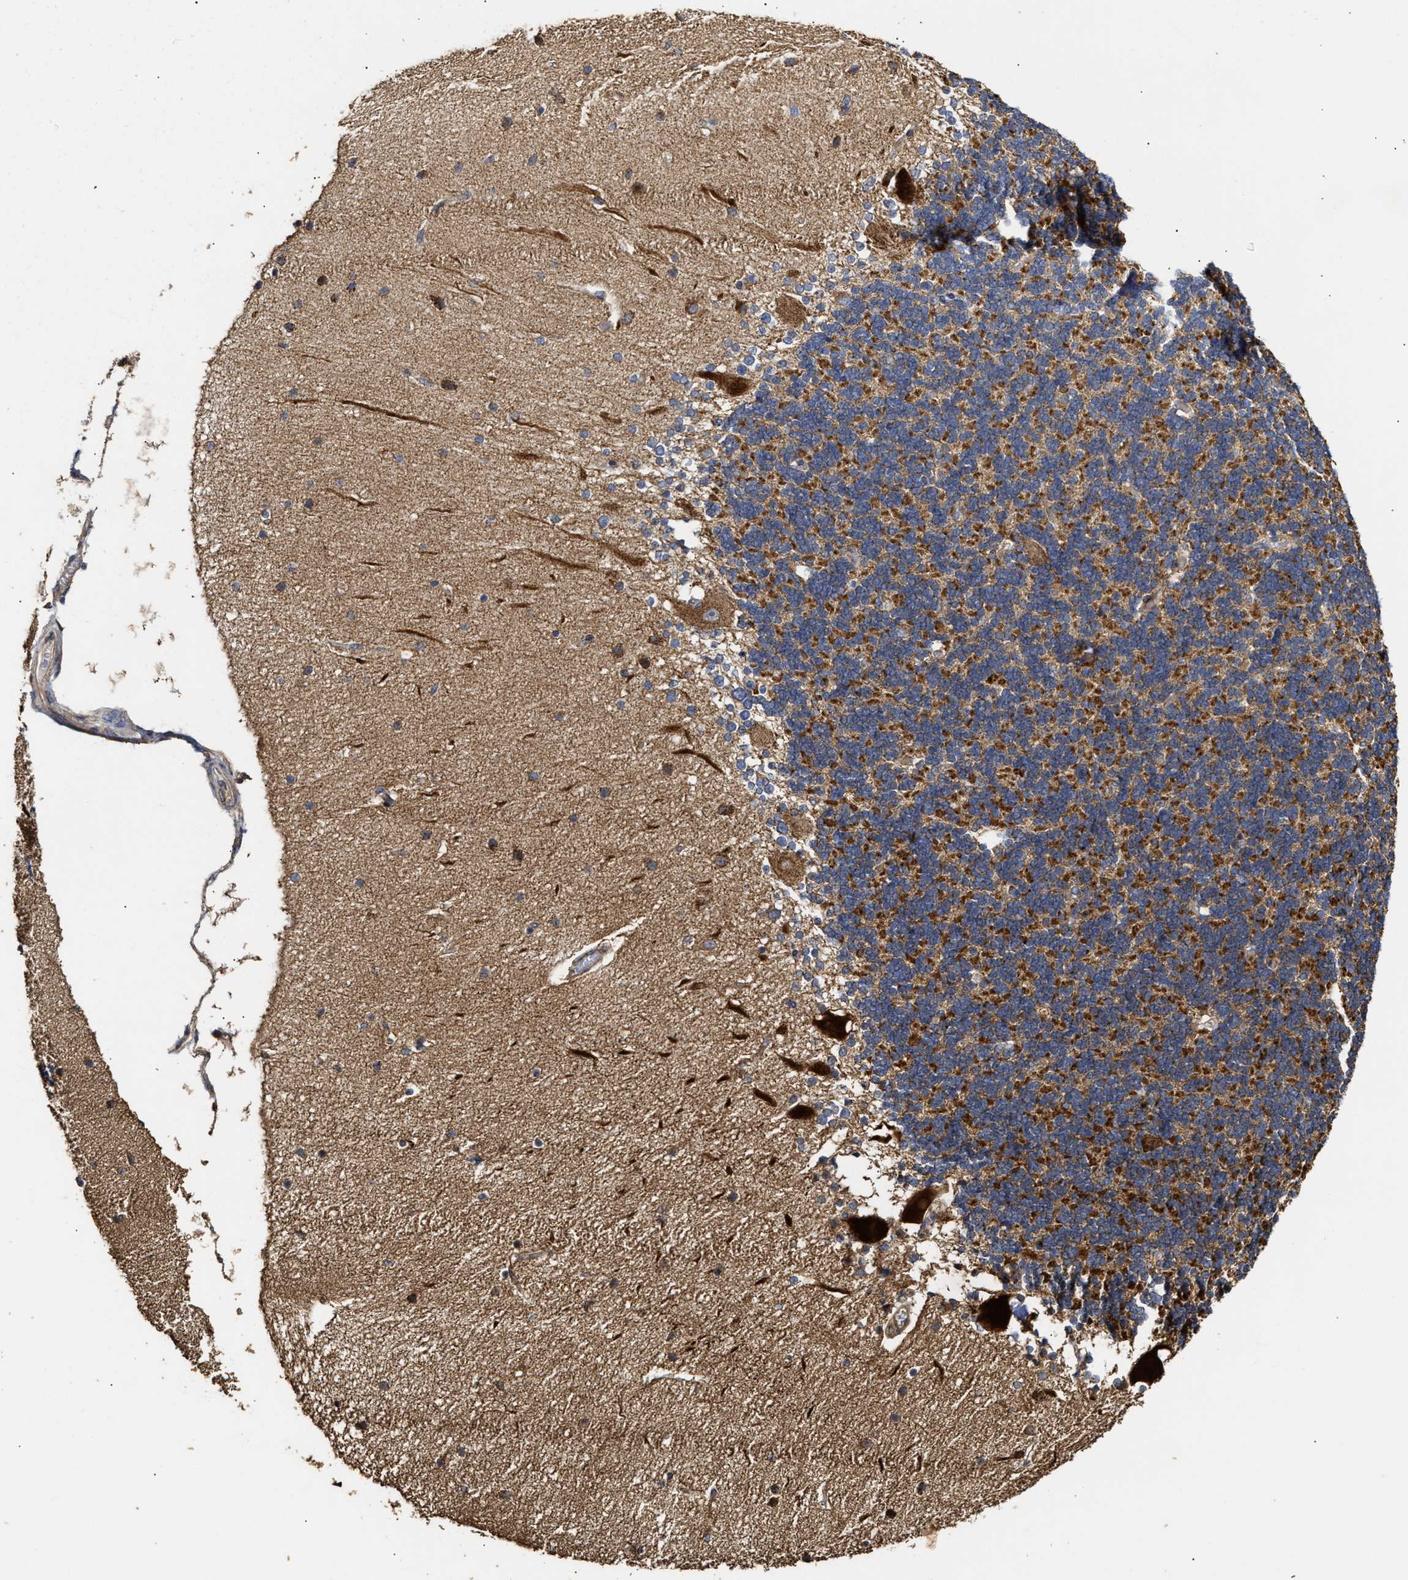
{"staining": {"intensity": "strong", "quantity": "25%-75%", "location": "cytoplasmic/membranous"}, "tissue": "cerebellum", "cell_type": "Cells in granular layer", "image_type": "normal", "snomed": [{"axis": "morphology", "description": "Normal tissue, NOS"}, {"axis": "topography", "description": "Cerebellum"}], "caption": "Cerebellum stained for a protein (brown) demonstrates strong cytoplasmic/membranous positive staining in about 25%-75% of cells in granular layer.", "gene": "NAV1", "patient": {"sex": "female", "age": 54}}